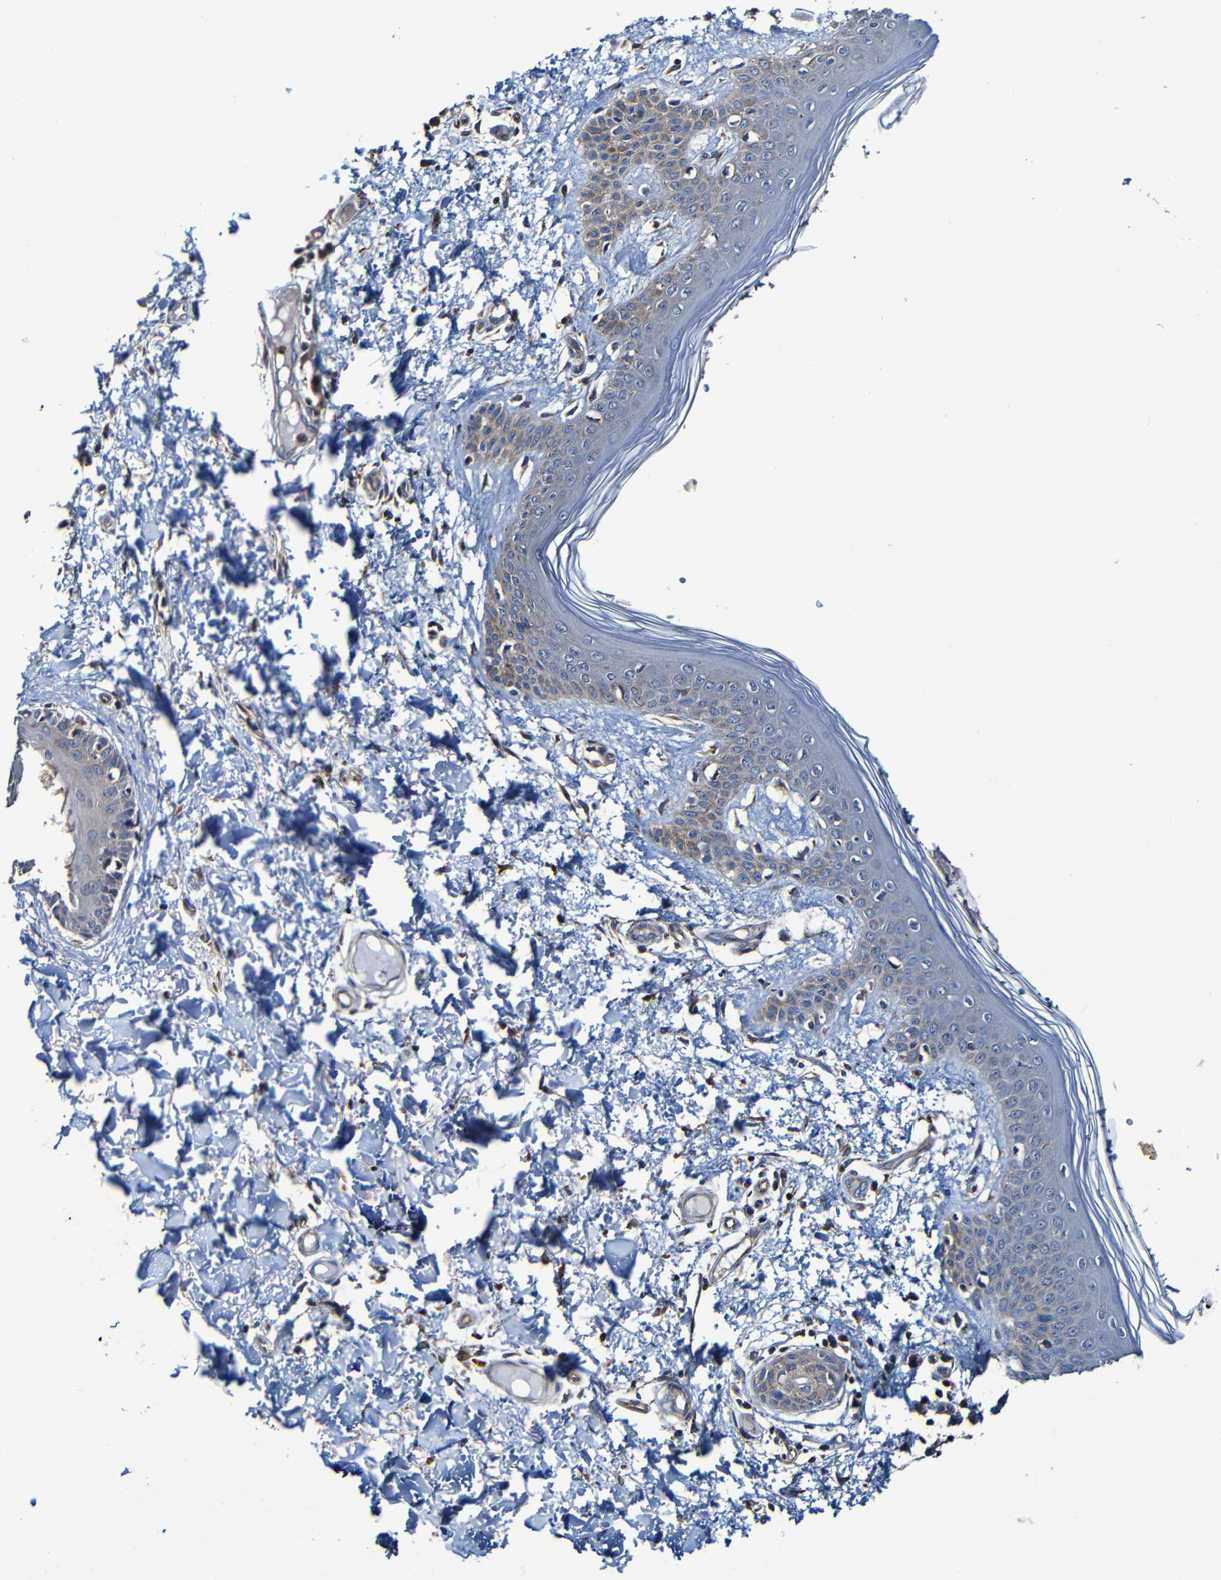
{"staining": {"intensity": "negative", "quantity": "none", "location": "none"}, "tissue": "skin", "cell_type": "Fibroblasts", "image_type": "normal", "snomed": [{"axis": "morphology", "description": "Normal tissue, NOS"}, {"axis": "topography", "description": "Skin"}], "caption": "The histopathology image shows no staining of fibroblasts in normal skin. (Immunohistochemistry (ihc), brightfield microscopy, high magnification).", "gene": "ADAM15", "patient": {"sex": "male", "age": 53}}